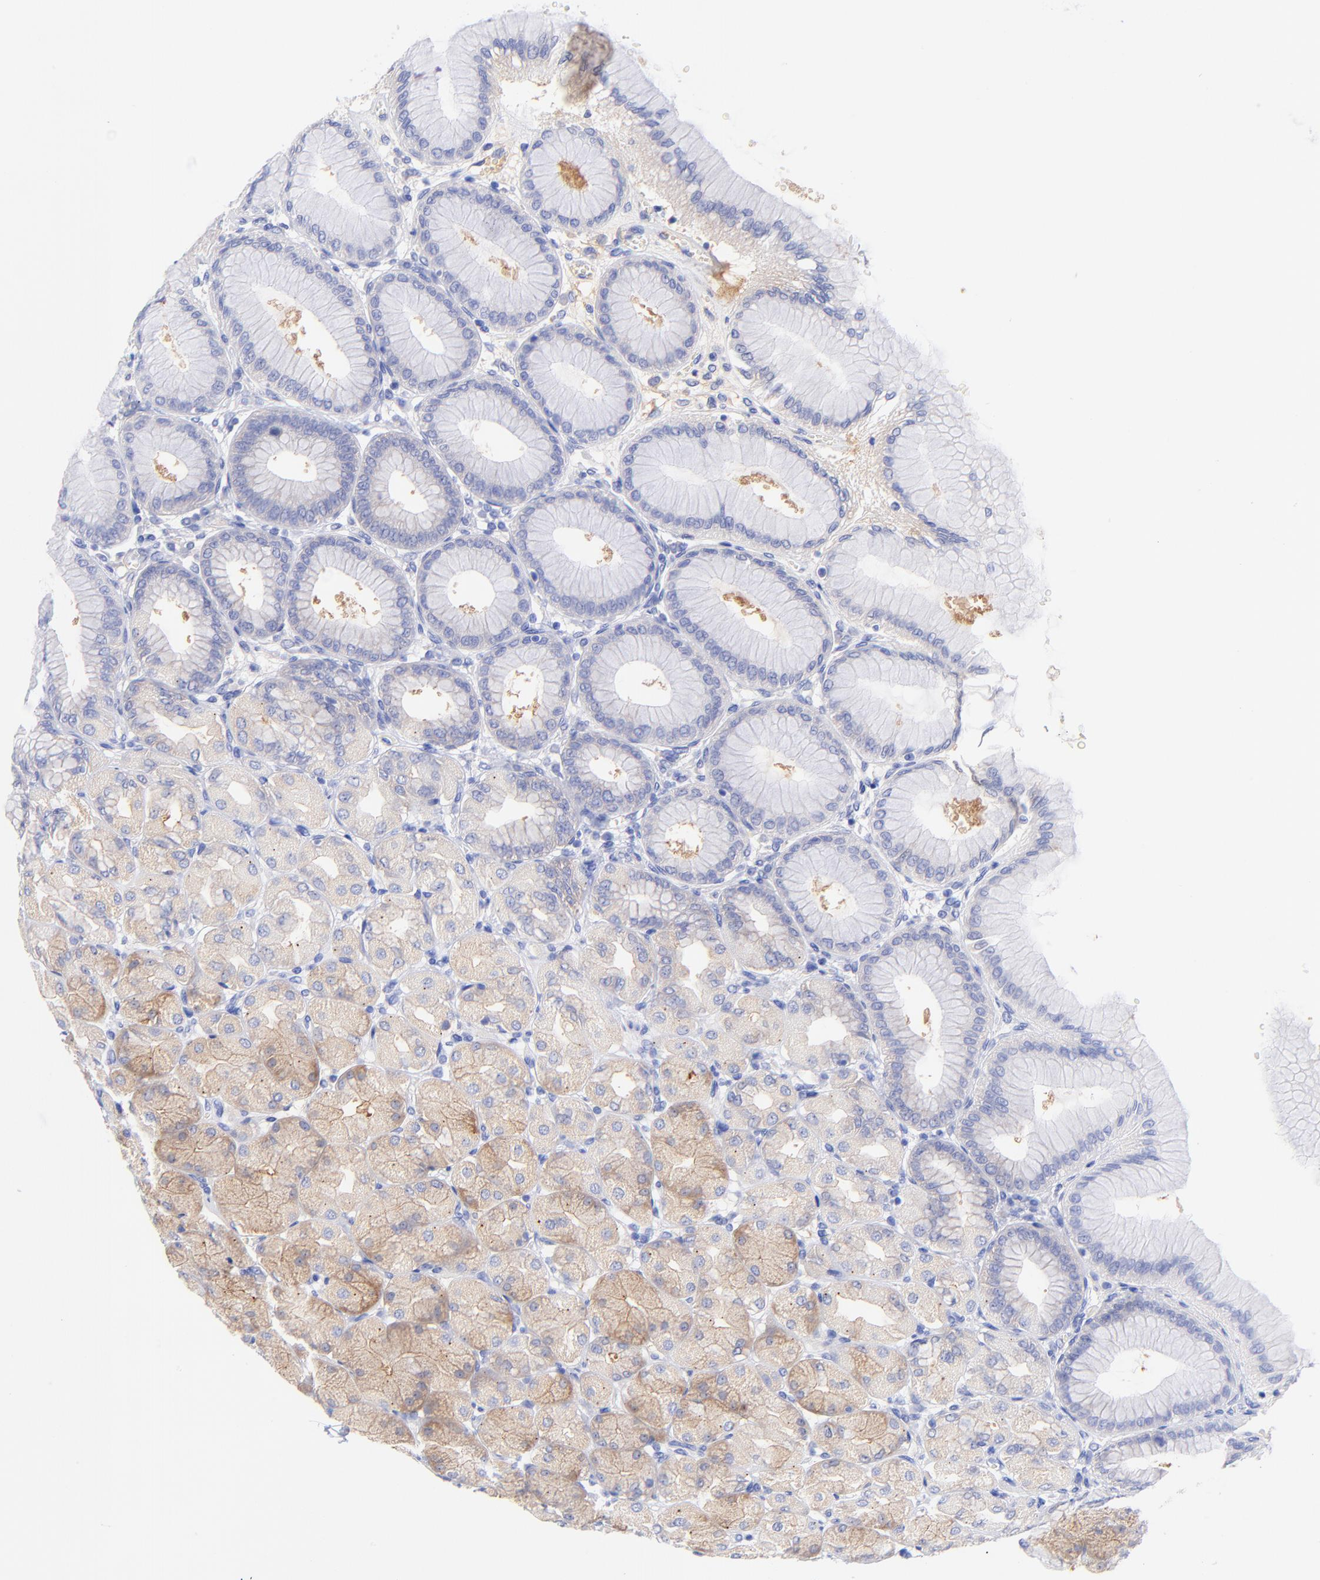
{"staining": {"intensity": "weak", "quantity": "25%-75%", "location": "cytoplasmic/membranous"}, "tissue": "stomach", "cell_type": "Glandular cells", "image_type": "normal", "snomed": [{"axis": "morphology", "description": "Normal tissue, NOS"}, {"axis": "topography", "description": "Stomach, upper"}], "caption": "Weak cytoplasmic/membranous expression for a protein is identified in approximately 25%-75% of glandular cells of benign stomach using immunohistochemistry.", "gene": "GPHN", "patient": {"sex": "female", "age": 56}}